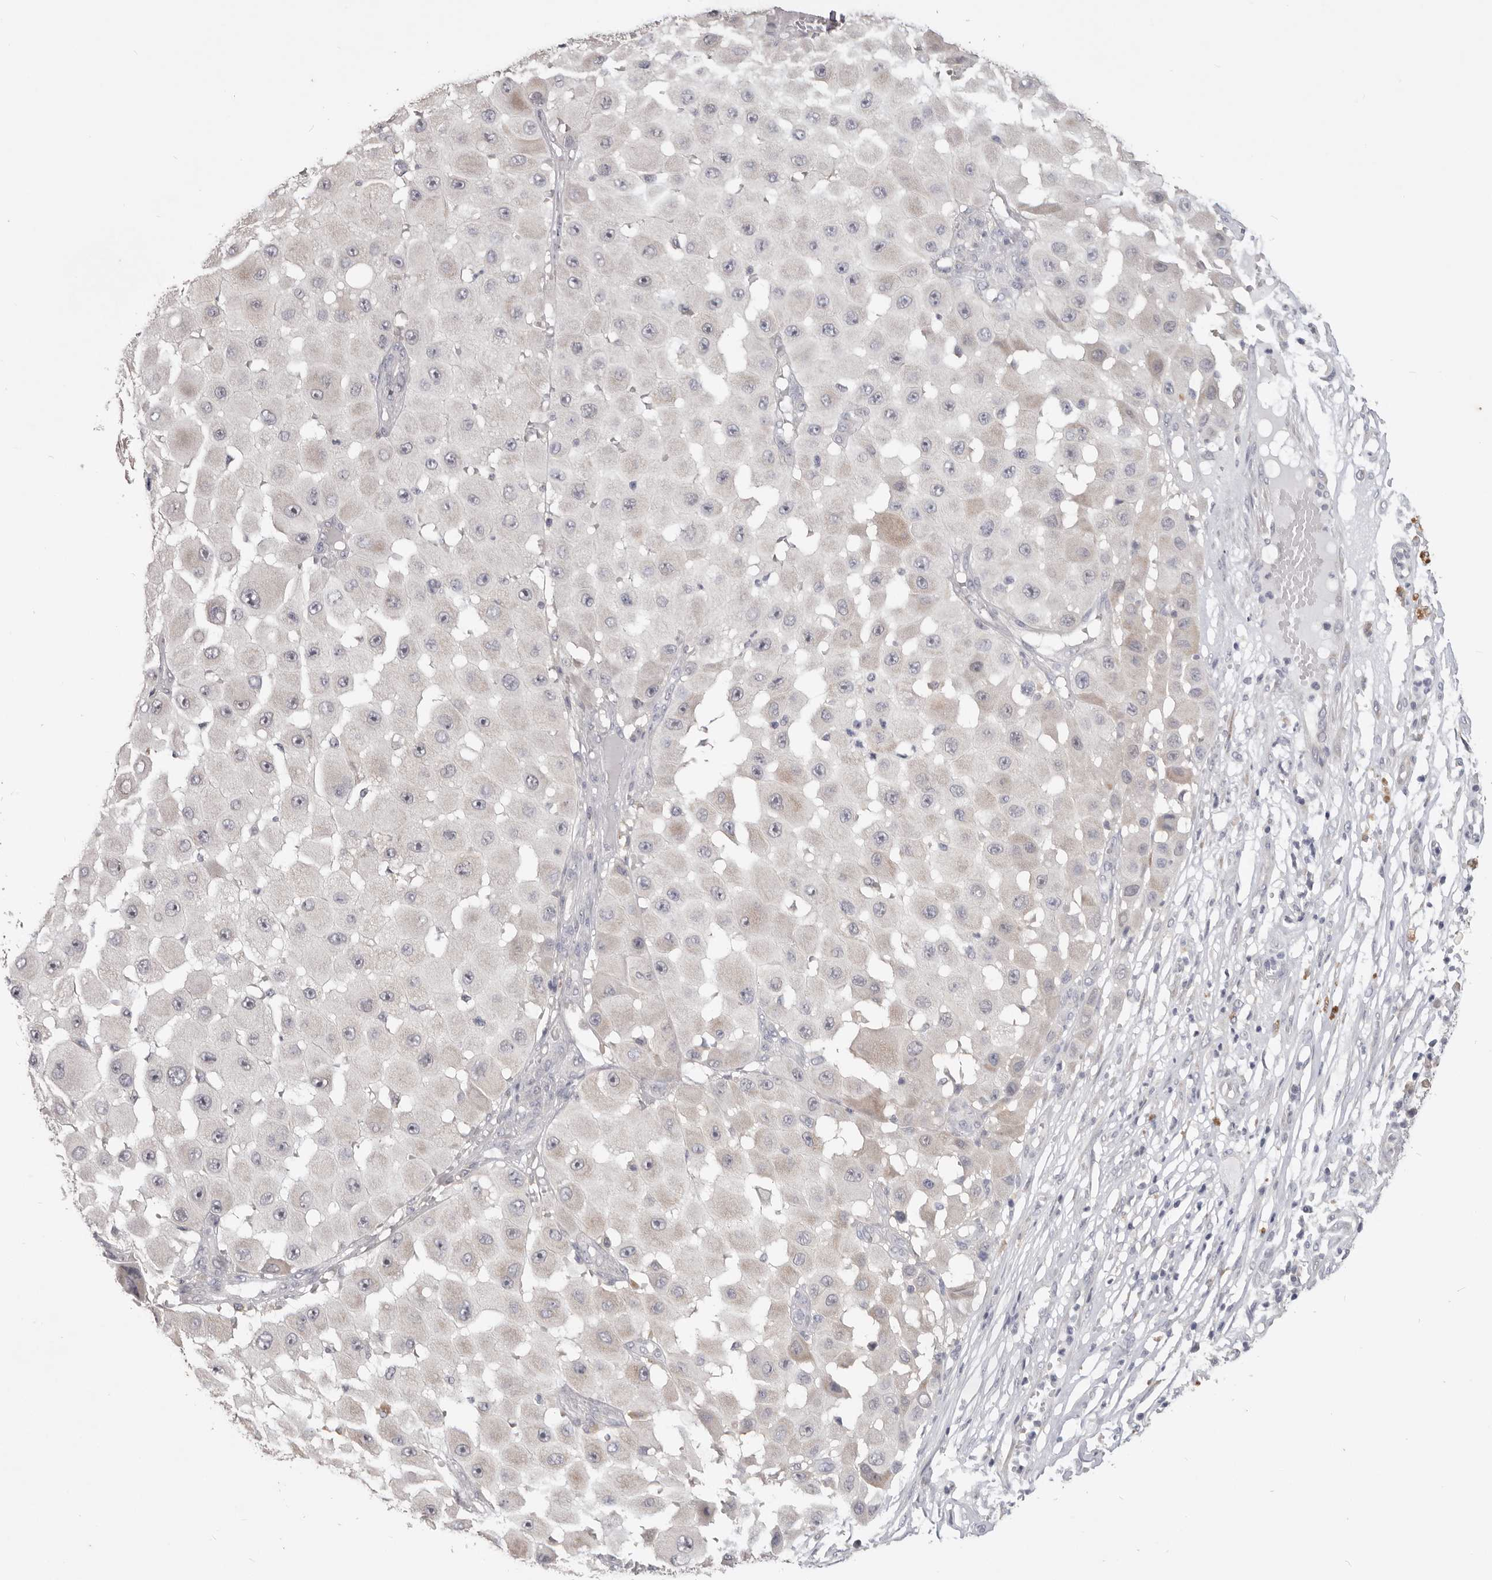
{"staining": {"intensity": "negative", "quantity": "none", "location": "none"}, "tissue": "melanoma", "cell_type": "Tumor cells", "image_type": "cancer", "snomed": [{"axis": "morphology", "description": "Malignant melanoma, NOS"}, {"axis": "topography", "description": "Skin"}], "caption": "Tumor cells show no significant staining in malignant melanoma. The staining is performed using DAB brown chromogen with nuclei counter-stained in using hematoxylin.", "gene": "WDR77", "patient": {"sex": "female", "age": 81}}